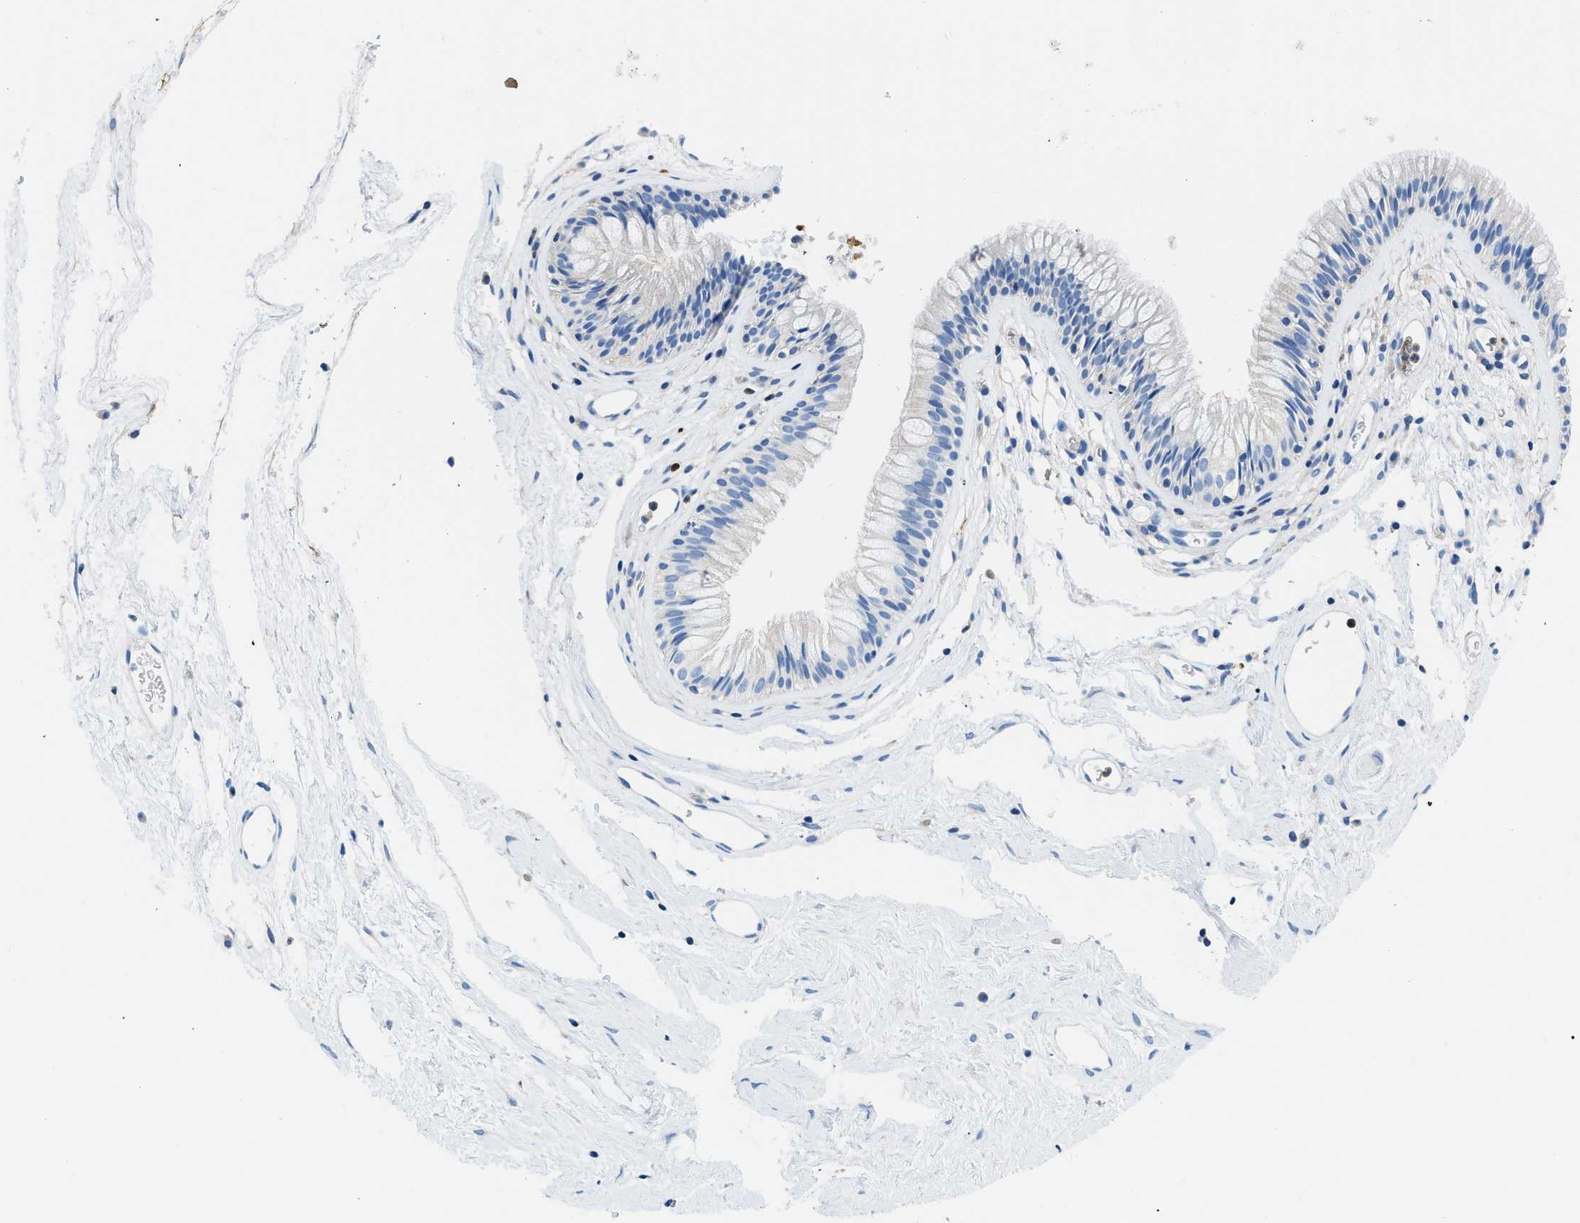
{"staining": {"intensity": "negative", "quantity": "none", "location": "none"}, "tissue": "nasopharynx", "cell_type": "Respiratory epithelial cells", "image_type": "normal", "snomed": [{"axis": "morphology", "description": "Normal tissue, NOS"}, {"axis": "morphology", "description": "Inflammation, NOS"}, {"axis": "topography", "description": "Nasopharynx"}], "caption": "Immunohistochemistry photomicrograph of benign nasopharynx stained for a protein (brown), which demonstrates no staining in respiratory epithelial cells.", "gene": "NEB", "patient": {"sex": "male", "age": 48}}